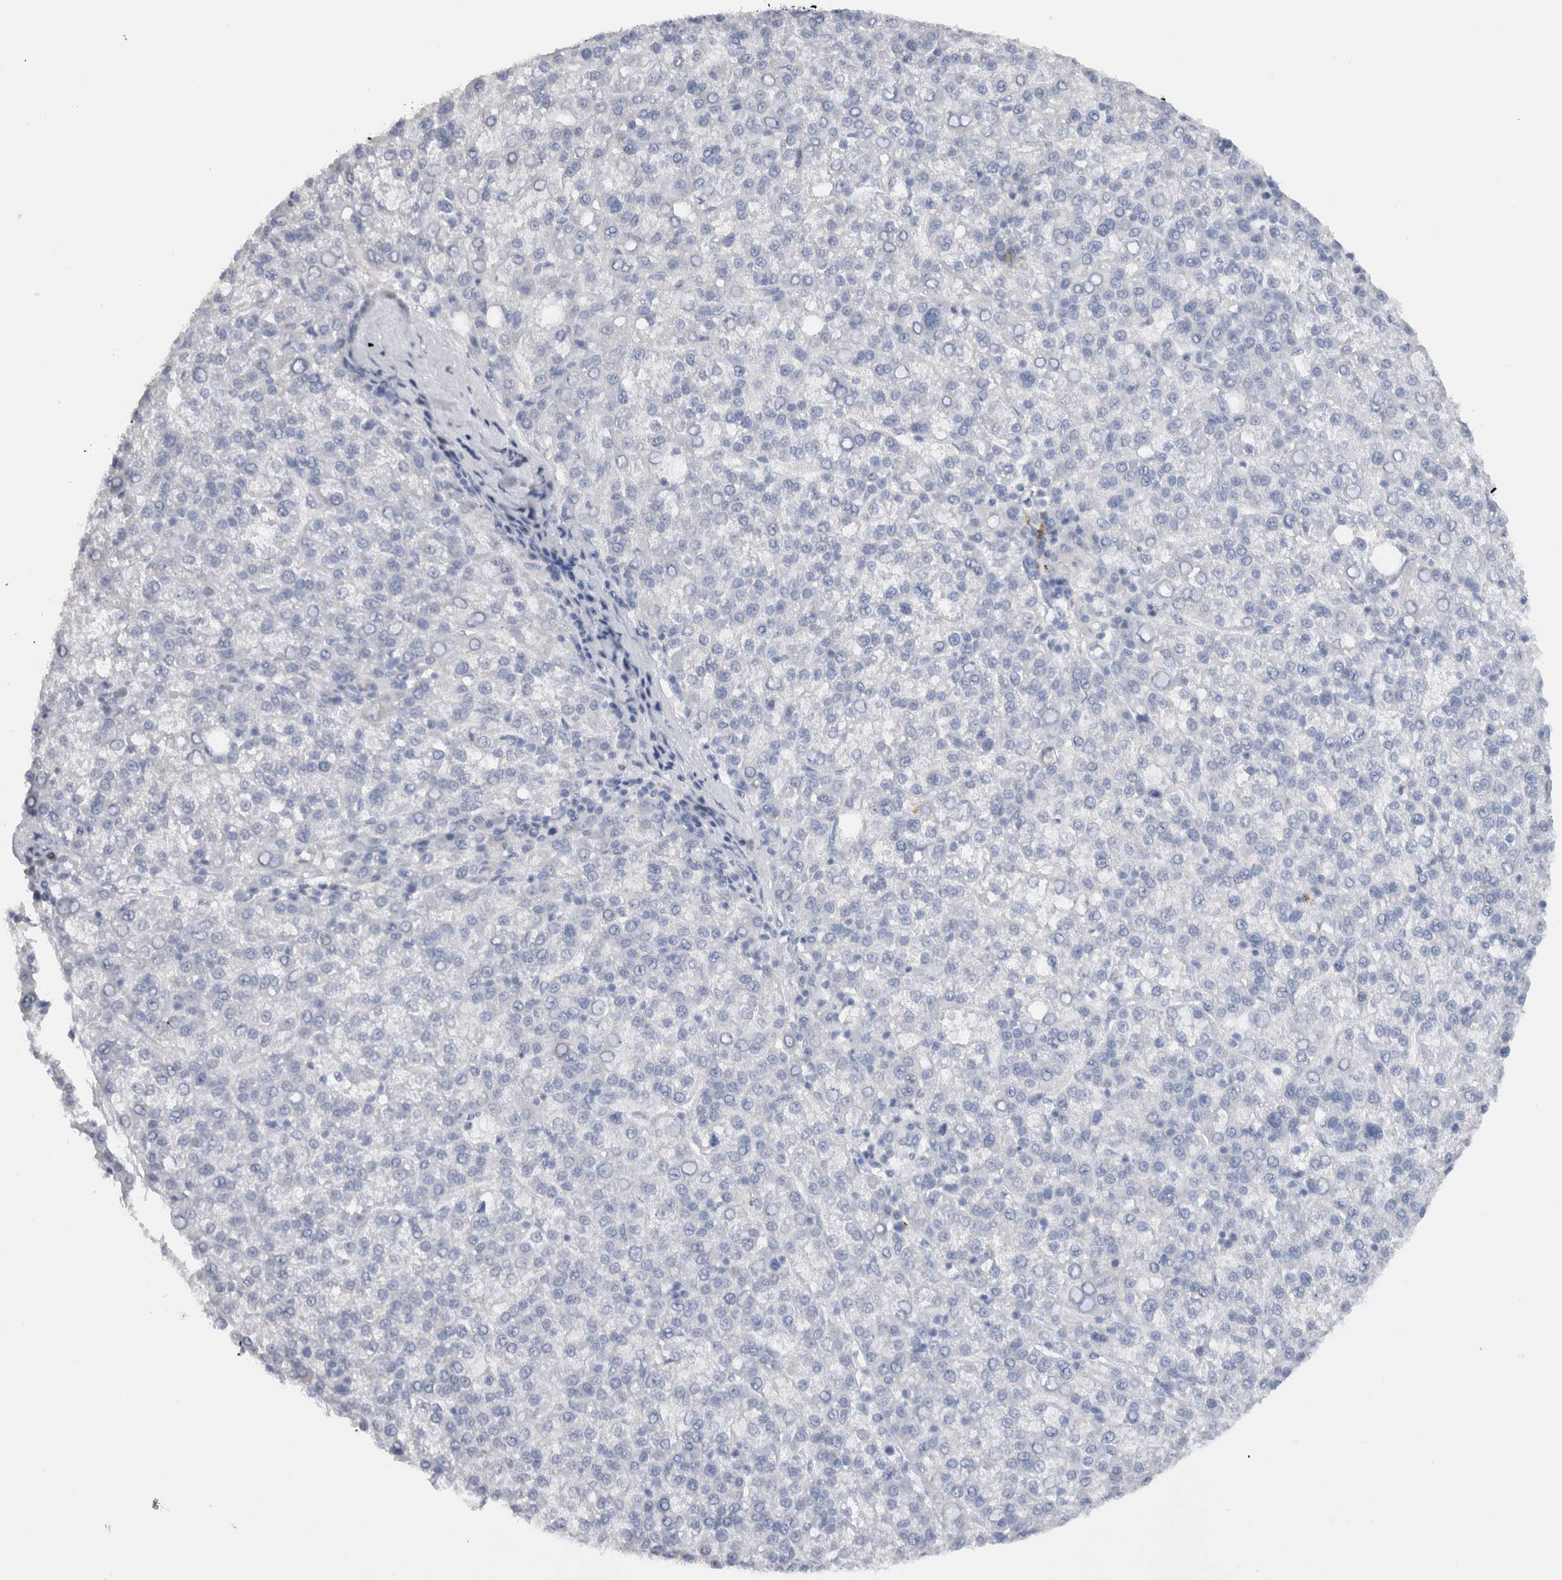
{"staining": {"intensity": "negative", "quantity": "none", "location": "none"}, "tissue": "liver cancer", "cell_type": "Tumor cells", "image_type": "cancer", "snomed": [{"axis": "morphology", "description": "Carcinoma, Hepatocellular, NOS"}, {"axis": "topography", "description": "Liver"}], "caption": "Immunohistochemistry (IHC) histopathology image of liver cancer stained for a protein (brown), which exhibits no staining in tumor cells. (DAB IHC, high magnification).", "gene": "LAMP3", "patient": {"sex": "female", "age": 58}}